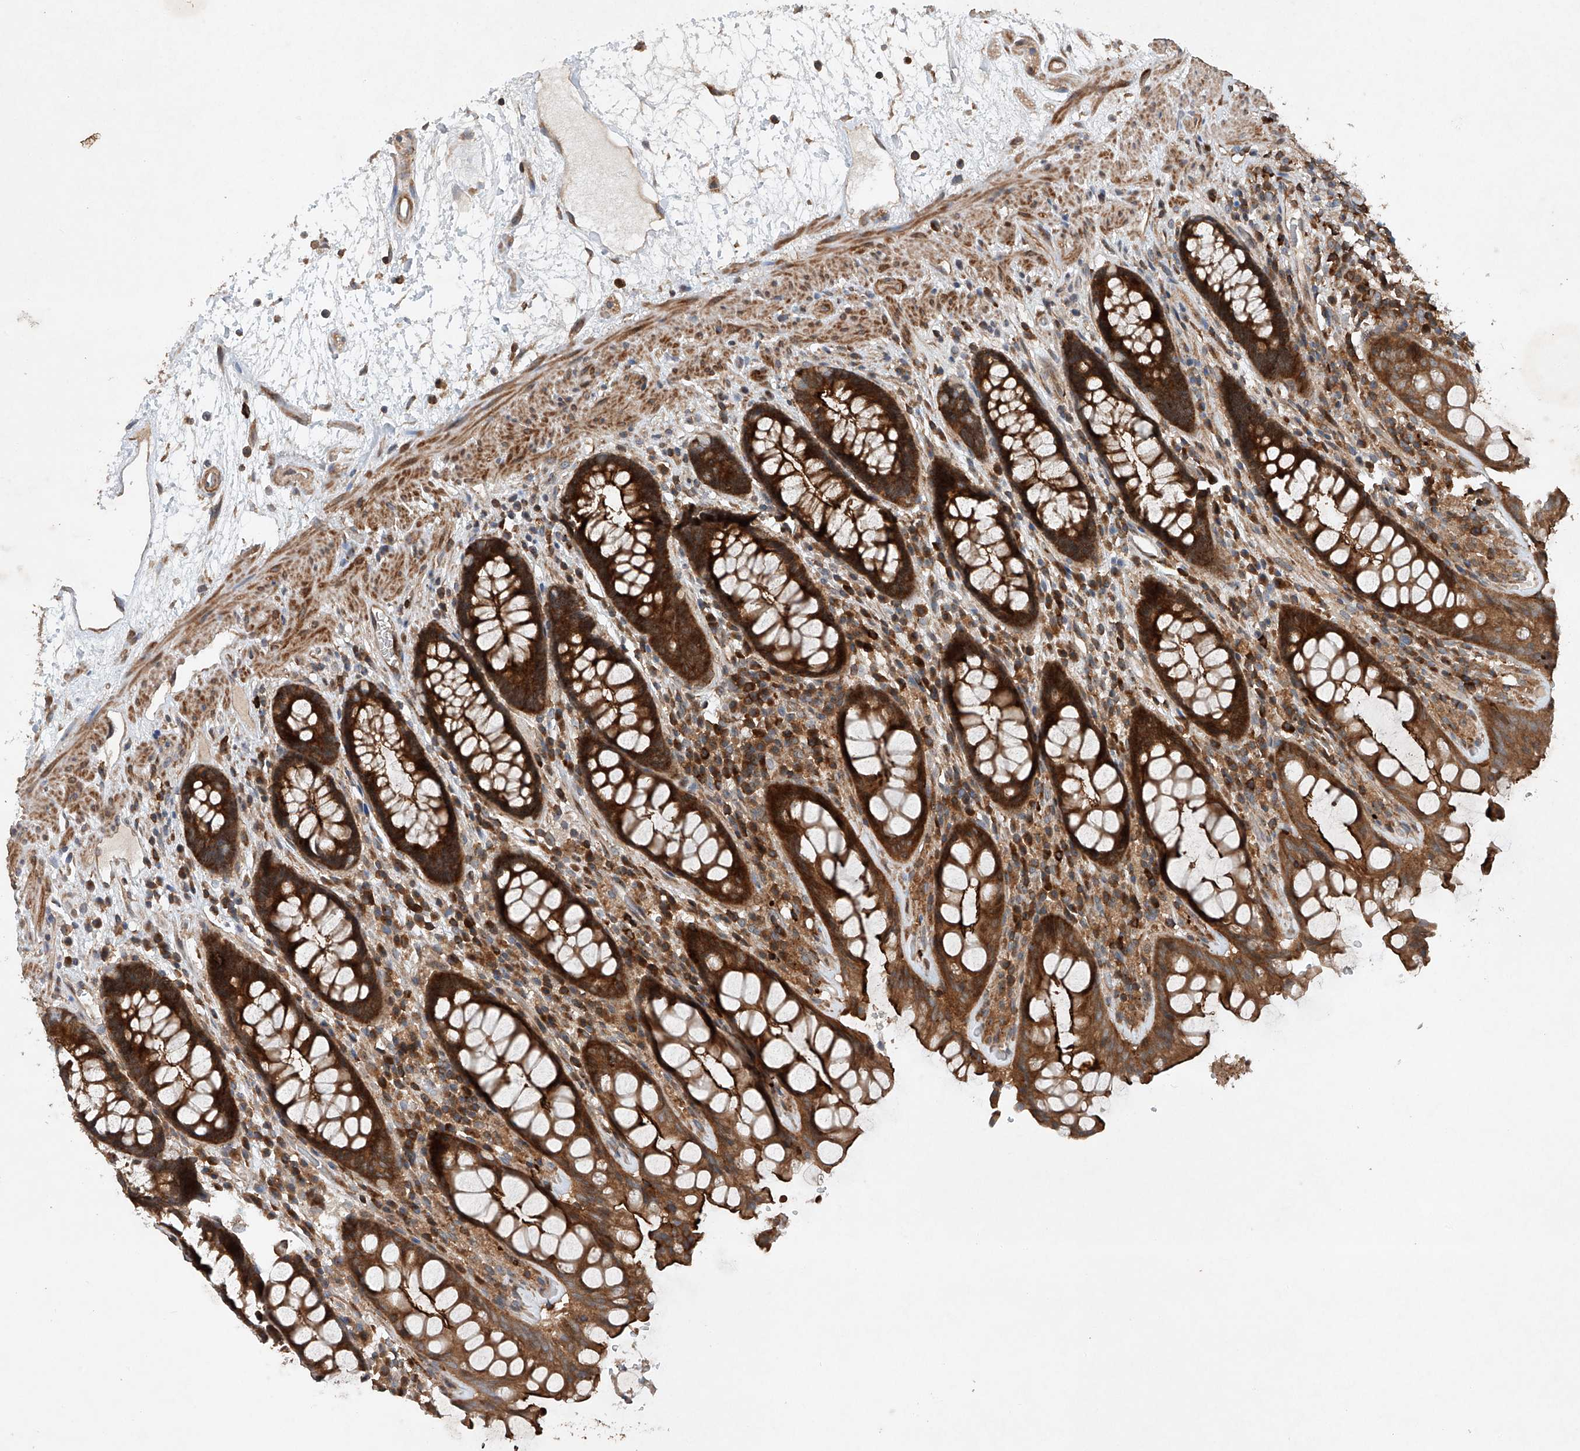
{"staining": {"intensity": "strong", "quantity": ">75%", "location": "cytoplasmic/membranous"}, "tissue": "rectum", "cell_type": "Glandular cells", "image_type": "normal", "snomed": [{"axis": "morphology", "description": "Normal tissue, NOS"}, {"axis": "topography", "description": "Rectum"}], "caption": "Rectum stained with DAB immunohistochemistry exhibits high levels of strong cytoplasmic/membranous staining in approximately >75% of glandular cells.", "gene": "CEP85L", "patient": {"sex": "male", "age": 64}}